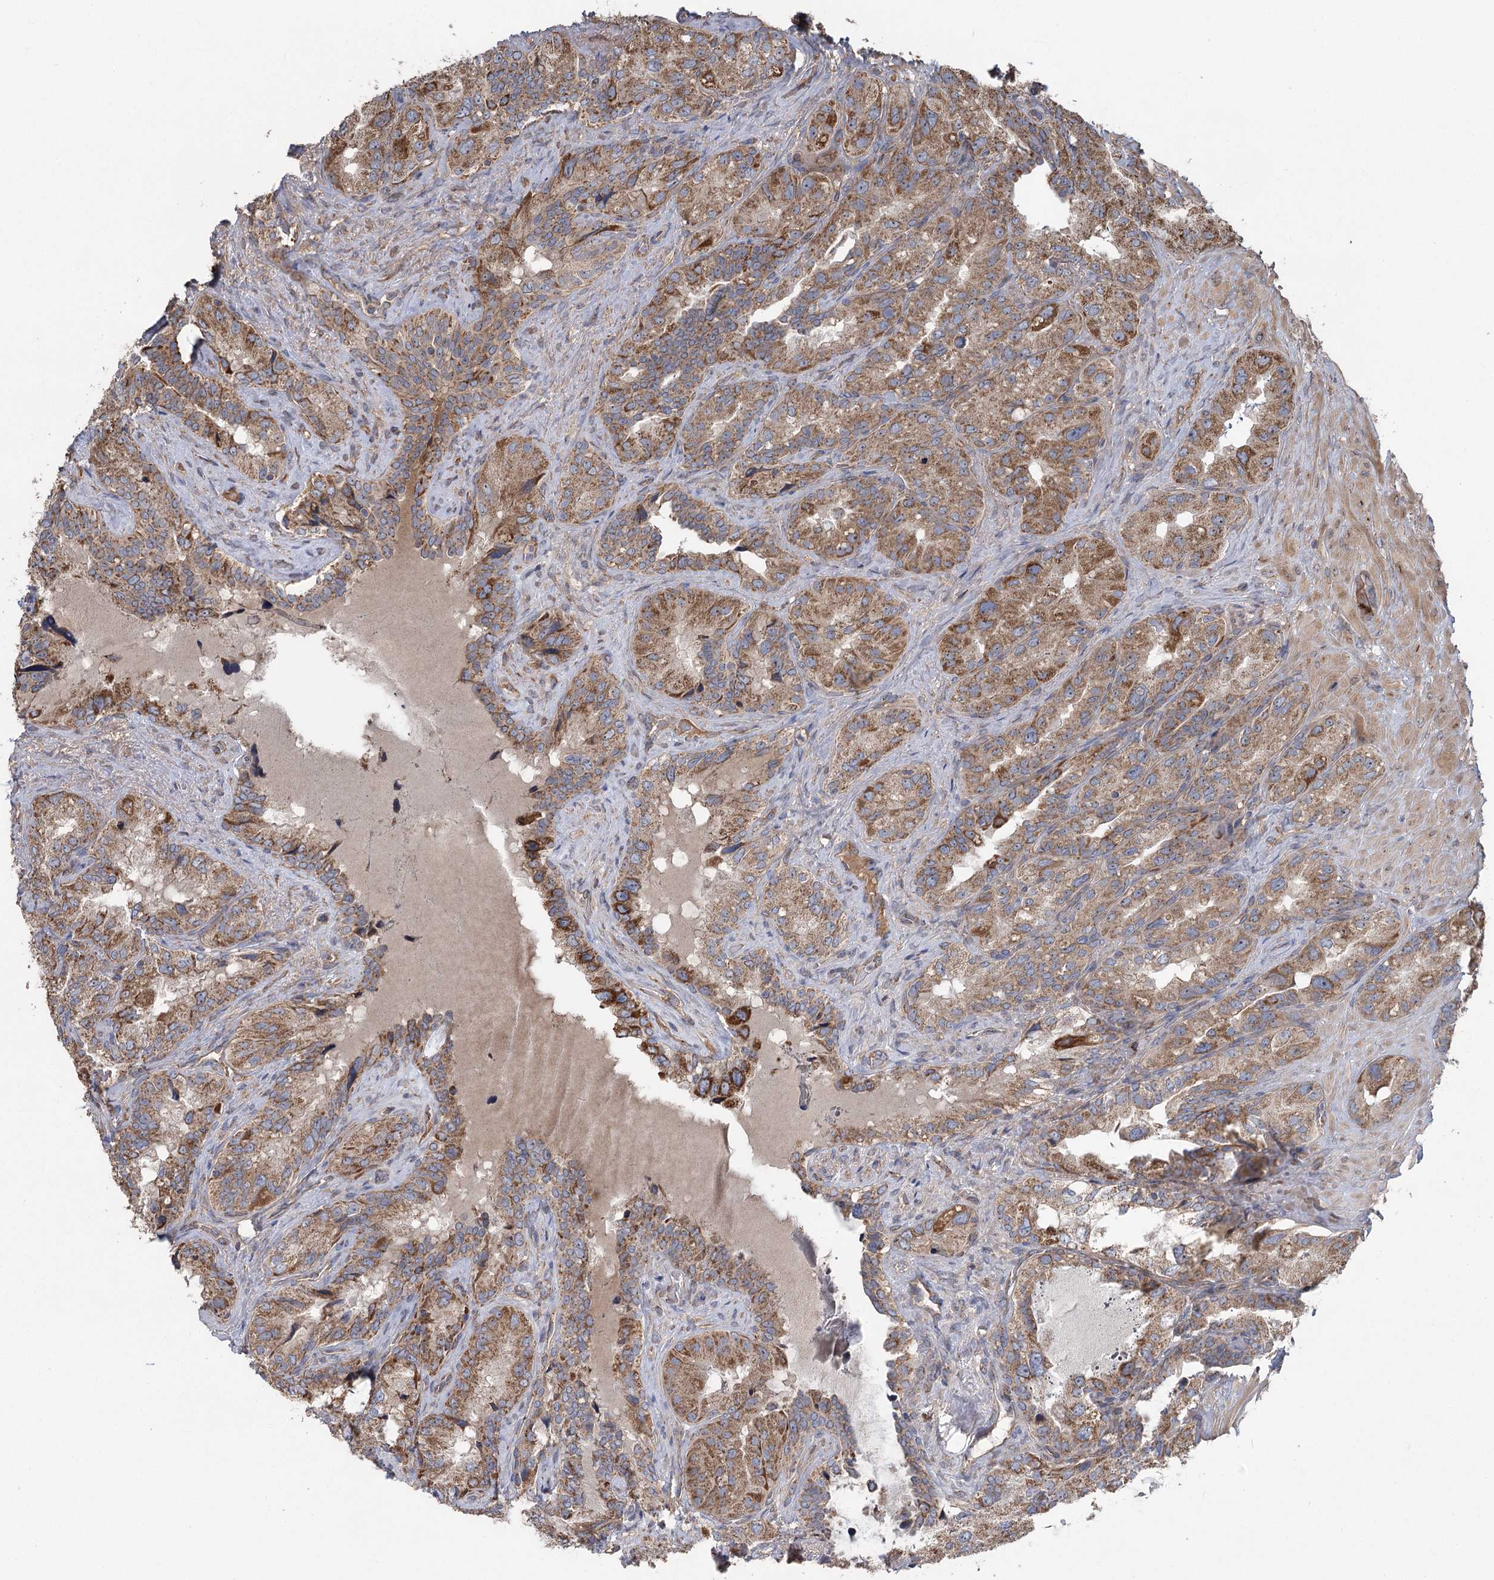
{"staining": {"intensity": "moderate", "quantity": ">75%", "location": "cytoplasmic/membranous"}, "tissue": "seminal vesicle", "cell_type": "Glandular cells", "image_type": "normal", "snomed": [{"axis": "morphology", "description": "Normal tissue, NOS"}, {"axis": "topography", "description": "Seminal veicle"}, {"axis": "topography", "description": "Peripheral nerve tissue"}], "caption": "Seminal vesicle stained with immunohistochemistry reveals moderate cytoplasmic/membranous positivity in approximately >75% of glandular cells.", "gene": "RWDD4", "patient": {"sex": "male", "age": 67}}